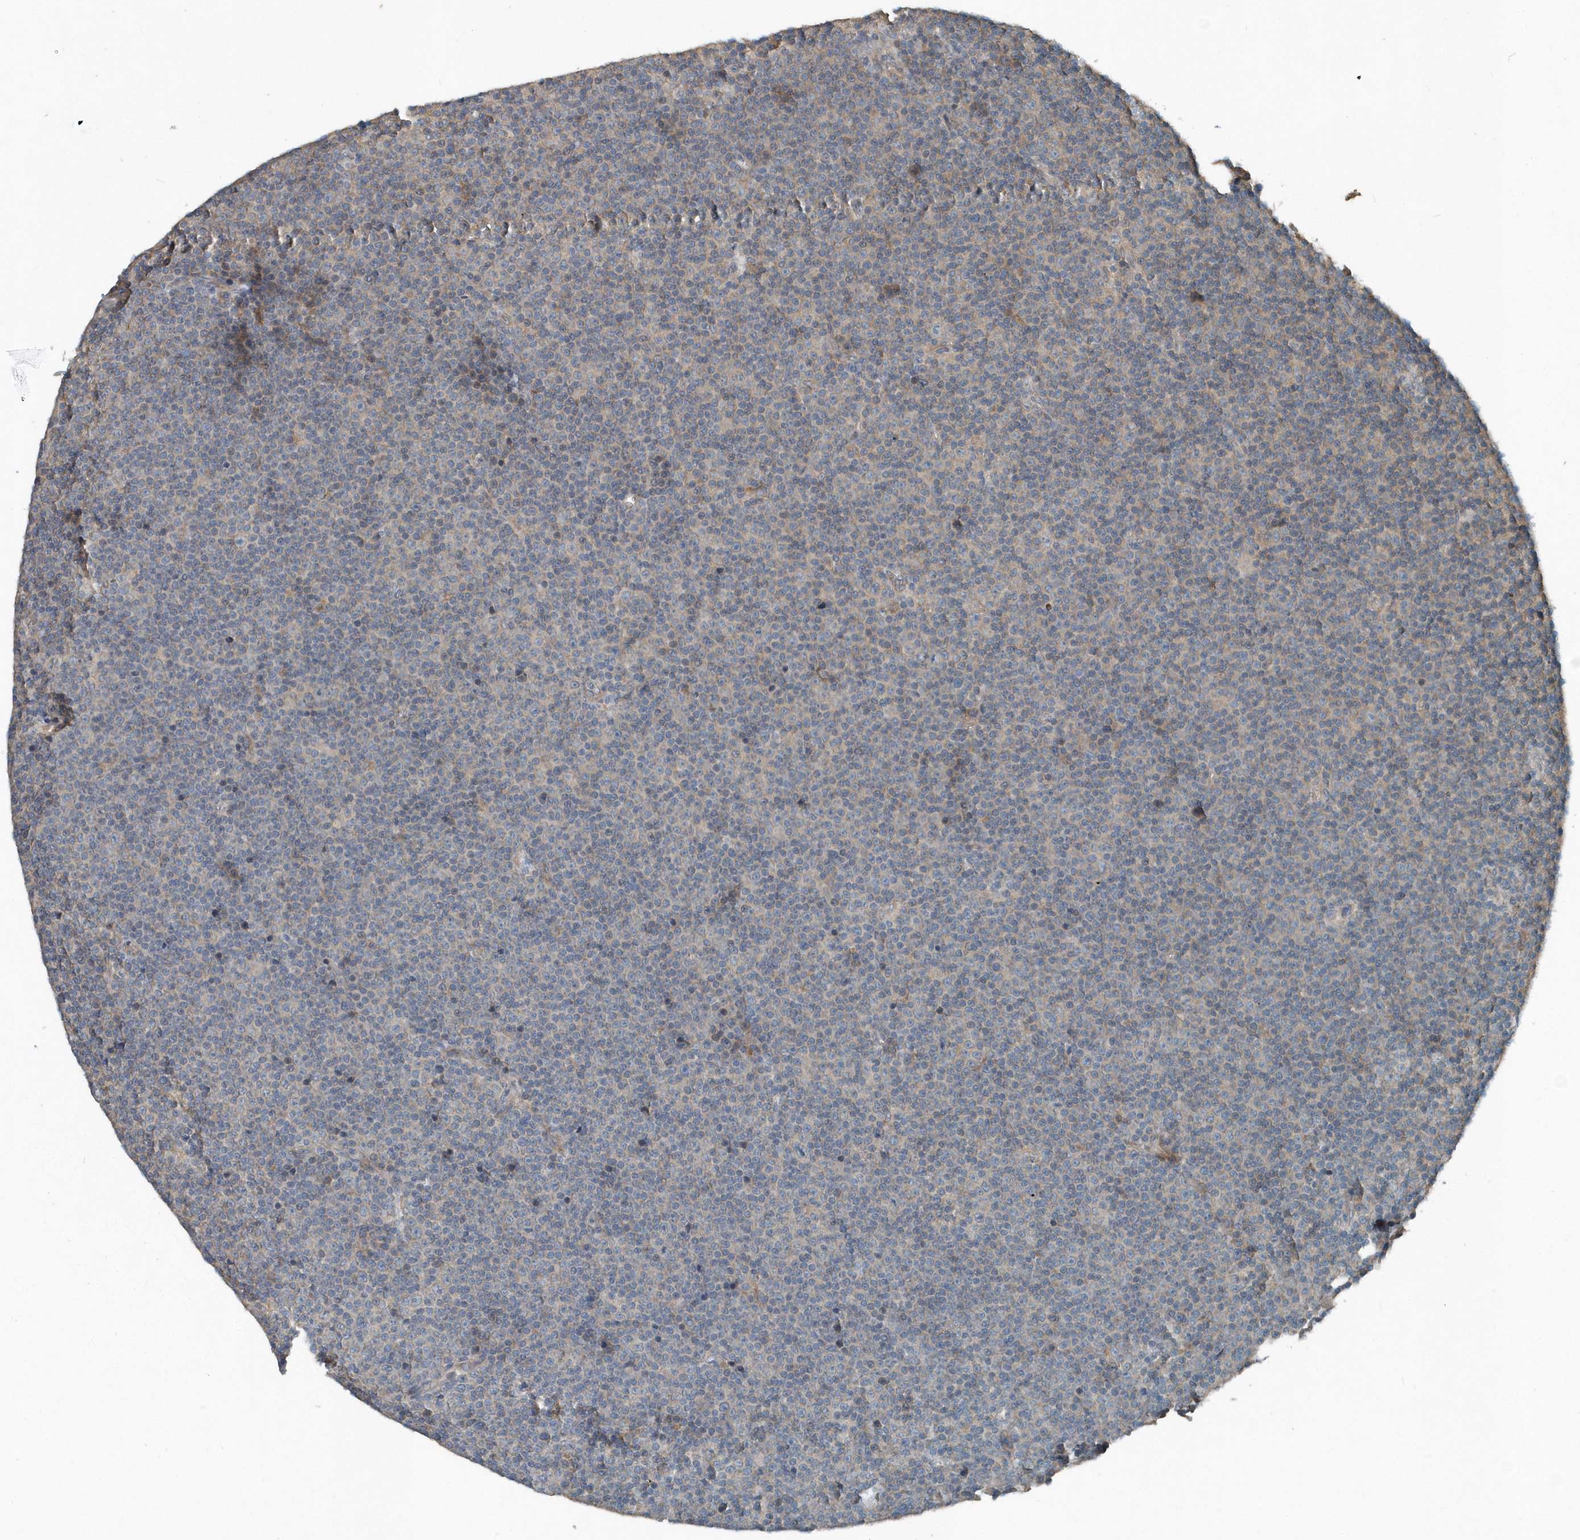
{"staining": {"intensity": "negative", "quantity": "none", "location": "none"}, "tissue": "lymphoma", "cell_type": "Tumor cells", "image_type": "cancer", "snomed": [{"axis": "morphology", "description": "Malignant lymphoma, non-Hodgkin's type, Low grade"}, {"axis": "topography", "description": "Lymph node"}], "caption": "Immunohistochemical staining of human lymphoma reveals no significant staining in tumor cells.", "gene": "SCFD2", "patient": {"sex": "female", "age": 67}}